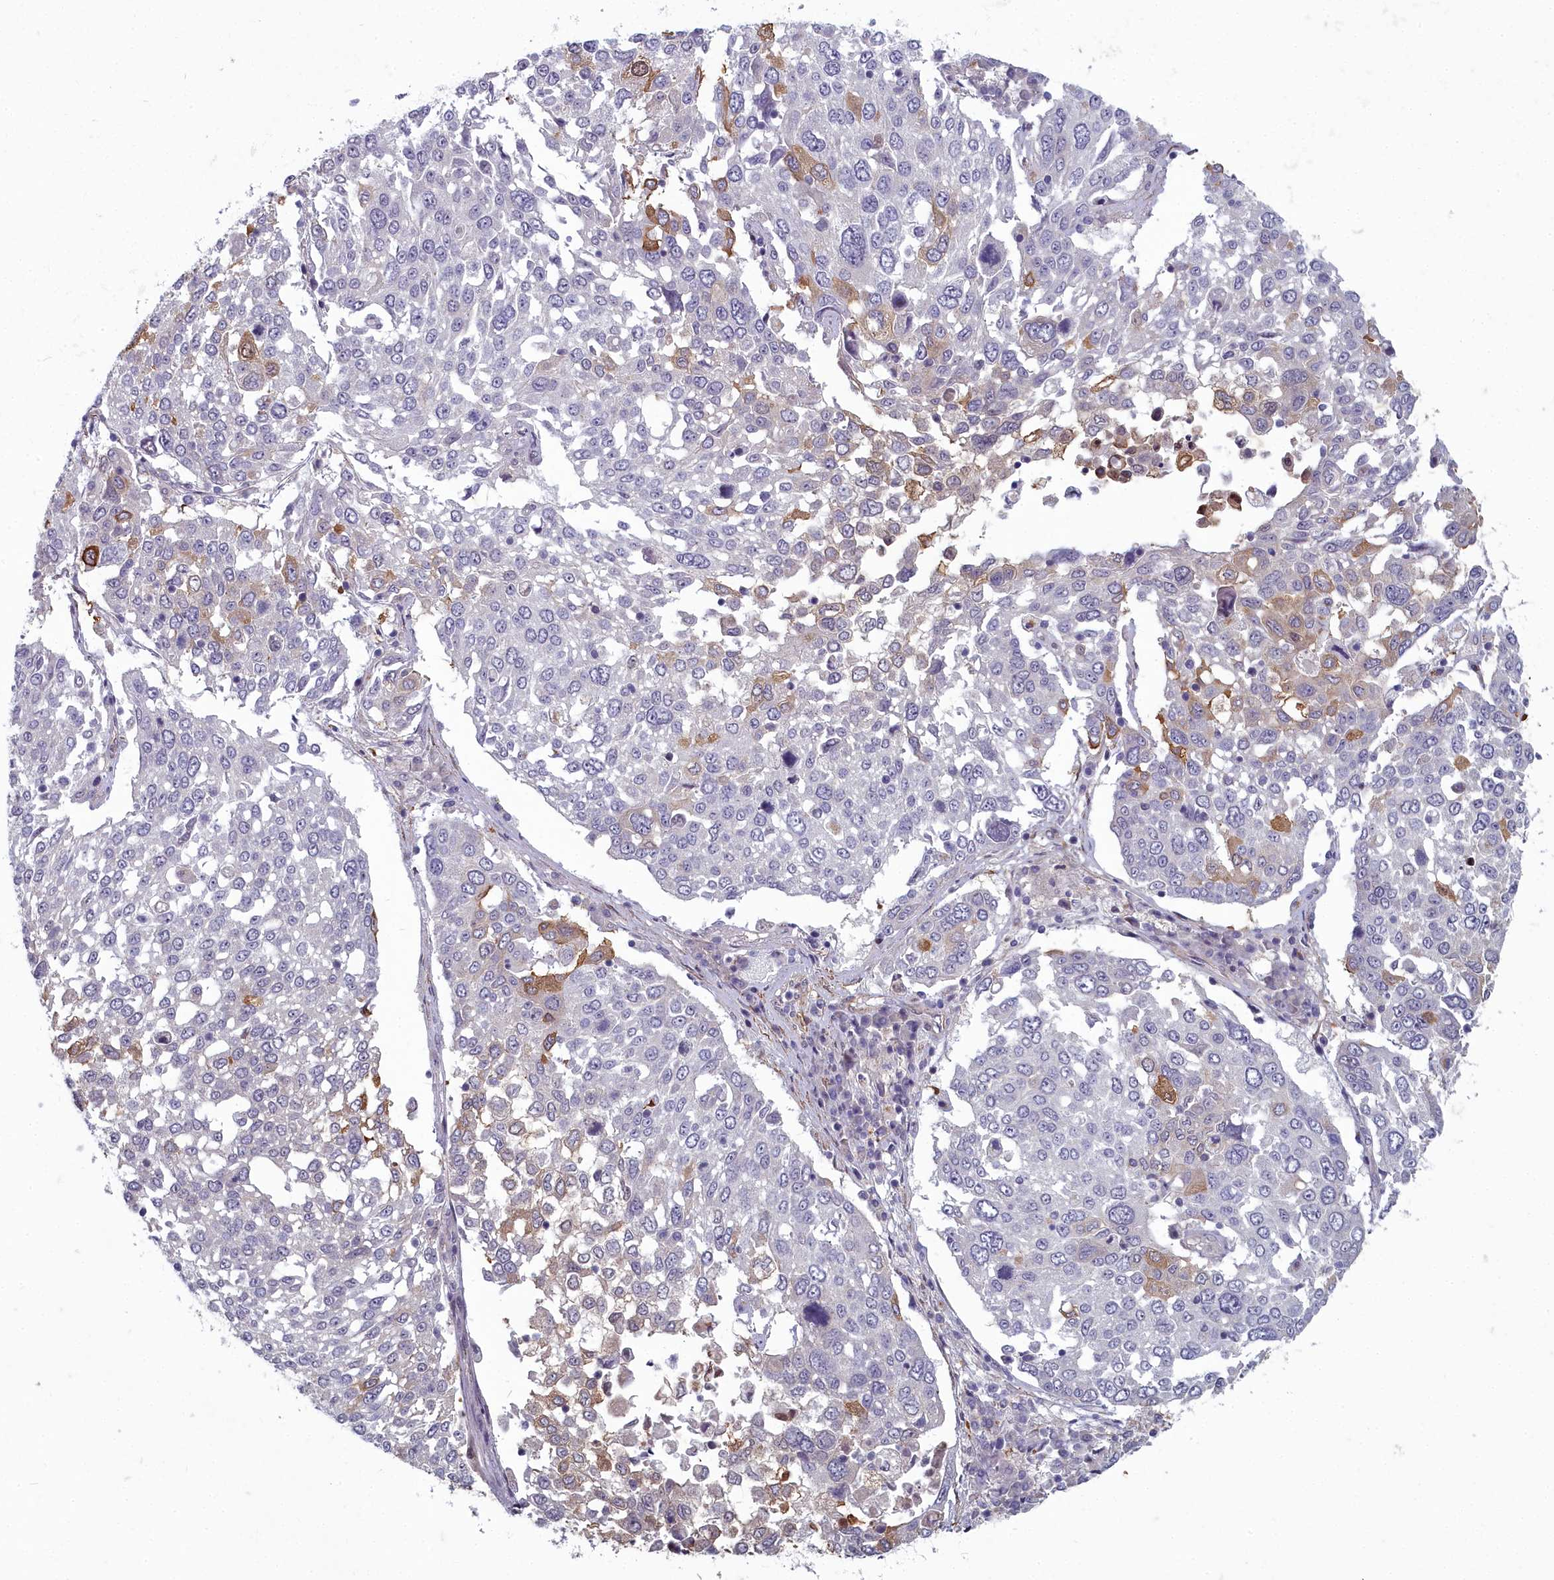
{"staining": {"intensity": "moderate", "quantity": "<25%", "location": "cytoplasmic/membranous"}, "tissue": "lung cancer", "cell_type": "Tumor cells", "image_type": "cancer", "snomed": [{"axis": "morphology", "description": "Squamous cell carcinoma, NOS"}, {"axis": "topography", "description": "Lung"}], "caption": "About <25% of tumor cells in human lung squamous cell carcinoma exhibit moderate cytoplasmic/membranous protein expression as visualized by brown immunohistochemical staining.", "gene": "ZNF626", "patient": {"sex": "male", "age": 65}}